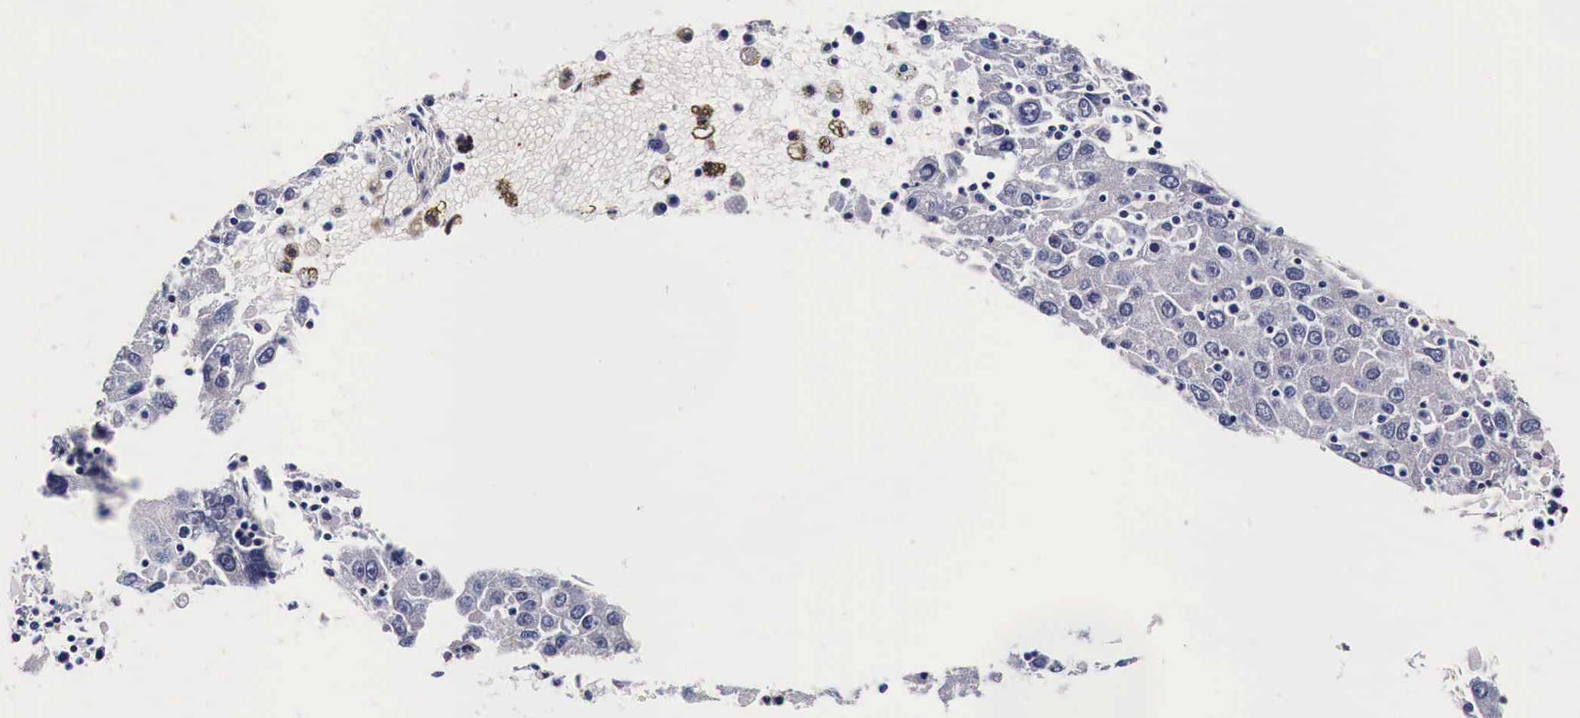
{"staining": {"intensity": "negative", "quantity": "none", "location": "none"}, "tissue": "liver cancer", "cell_type": "Tumor cells", "image_type": "cancer", "snomed": [{"axis": "morphology", "description": "Carcinoma, Hepatocellular, NOS"}, {"axis": "topography", "description": "Liver"}], "caption": "A histopathology image of human liver hepatocellular carcinoma is negative for staining in tumor cells.", "gene": "HSPB1", "patient": {"sex": "male", "age": 49}}